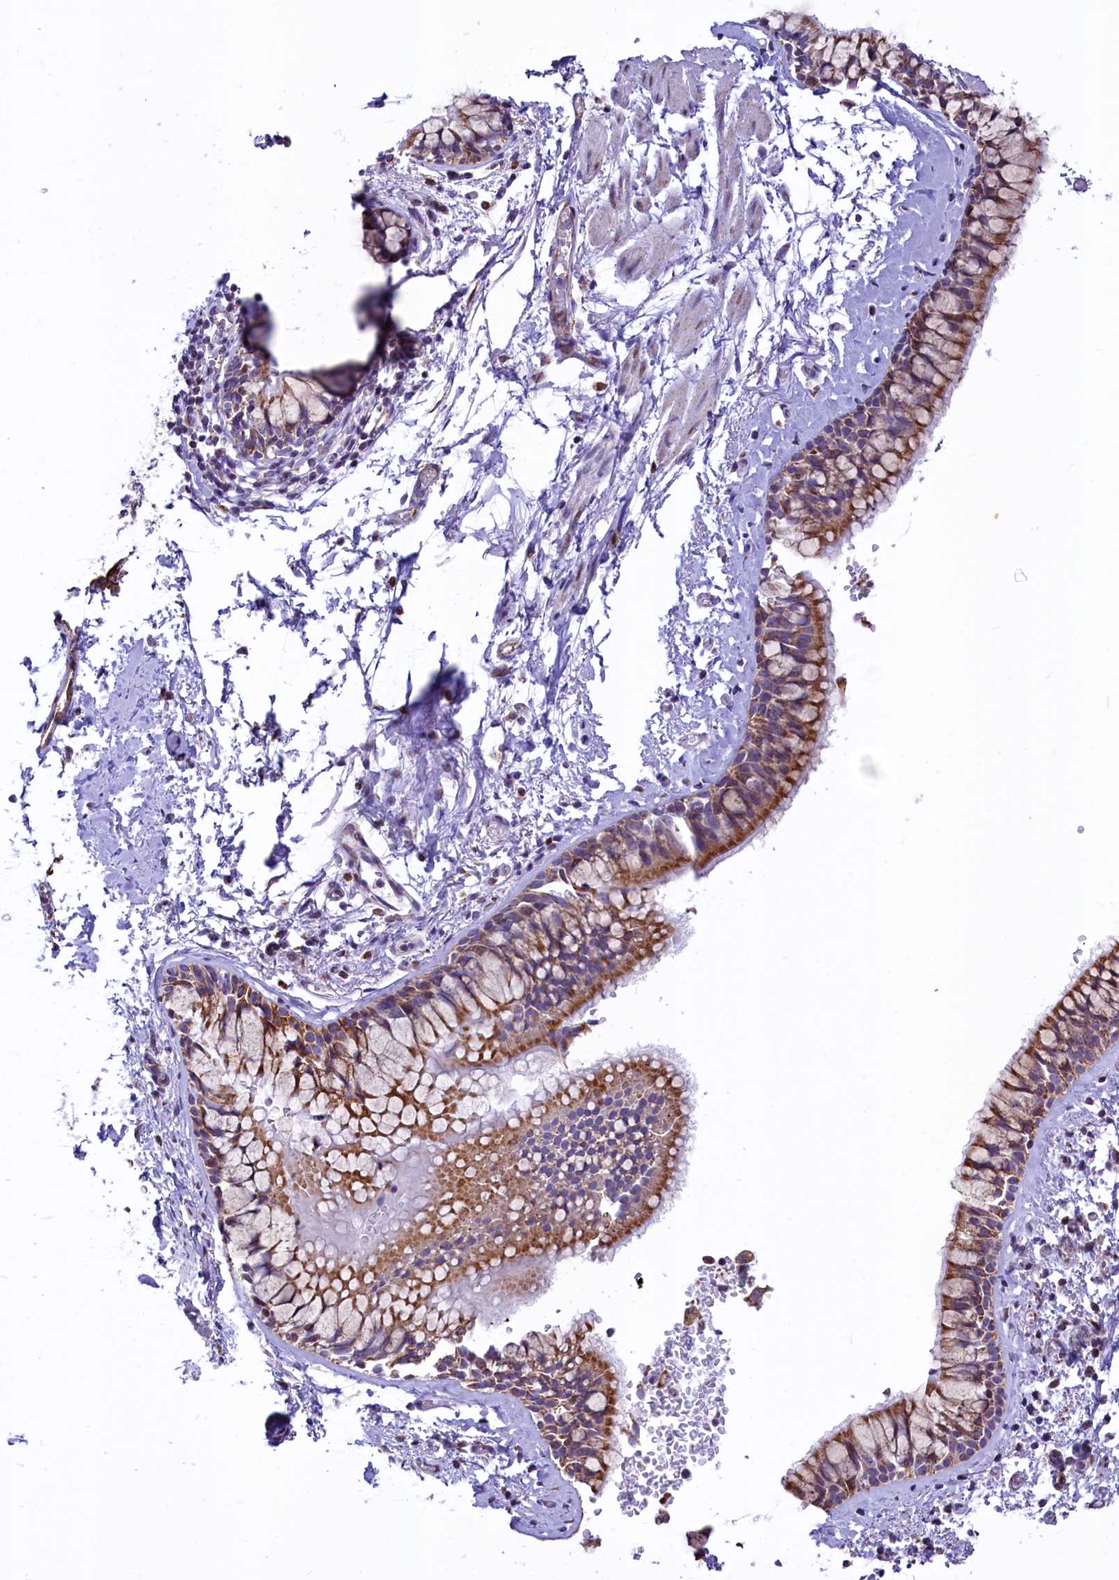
{"staining": {"intensity": "moderate", "quantity": ">75%", "location": "cytoplasmic/membranous"}, "tissue": "bronchus", "cell_type": "Respiratory epithelial cells", "image_type": "normal", "snomed": [{"axis": "morphology", "description": "Normal tissue, NOS"}, {"axis": "morphology", "description": "Inflammation, NOS"}, {"axis": "topography", "description": "Cartilage tissue"}, {"axis": "topography", "description": "Bronchus"}, {"axis": "topography", "description": "Lung"}], "caption": "Protein staining of unremarkable bronchus reveals moderate cytoplasmic/membranous staining in approximately >75% of respiratory epithelial cells.", "gene": "VWCE", "patient": {"sex": "female", "age": 64}}